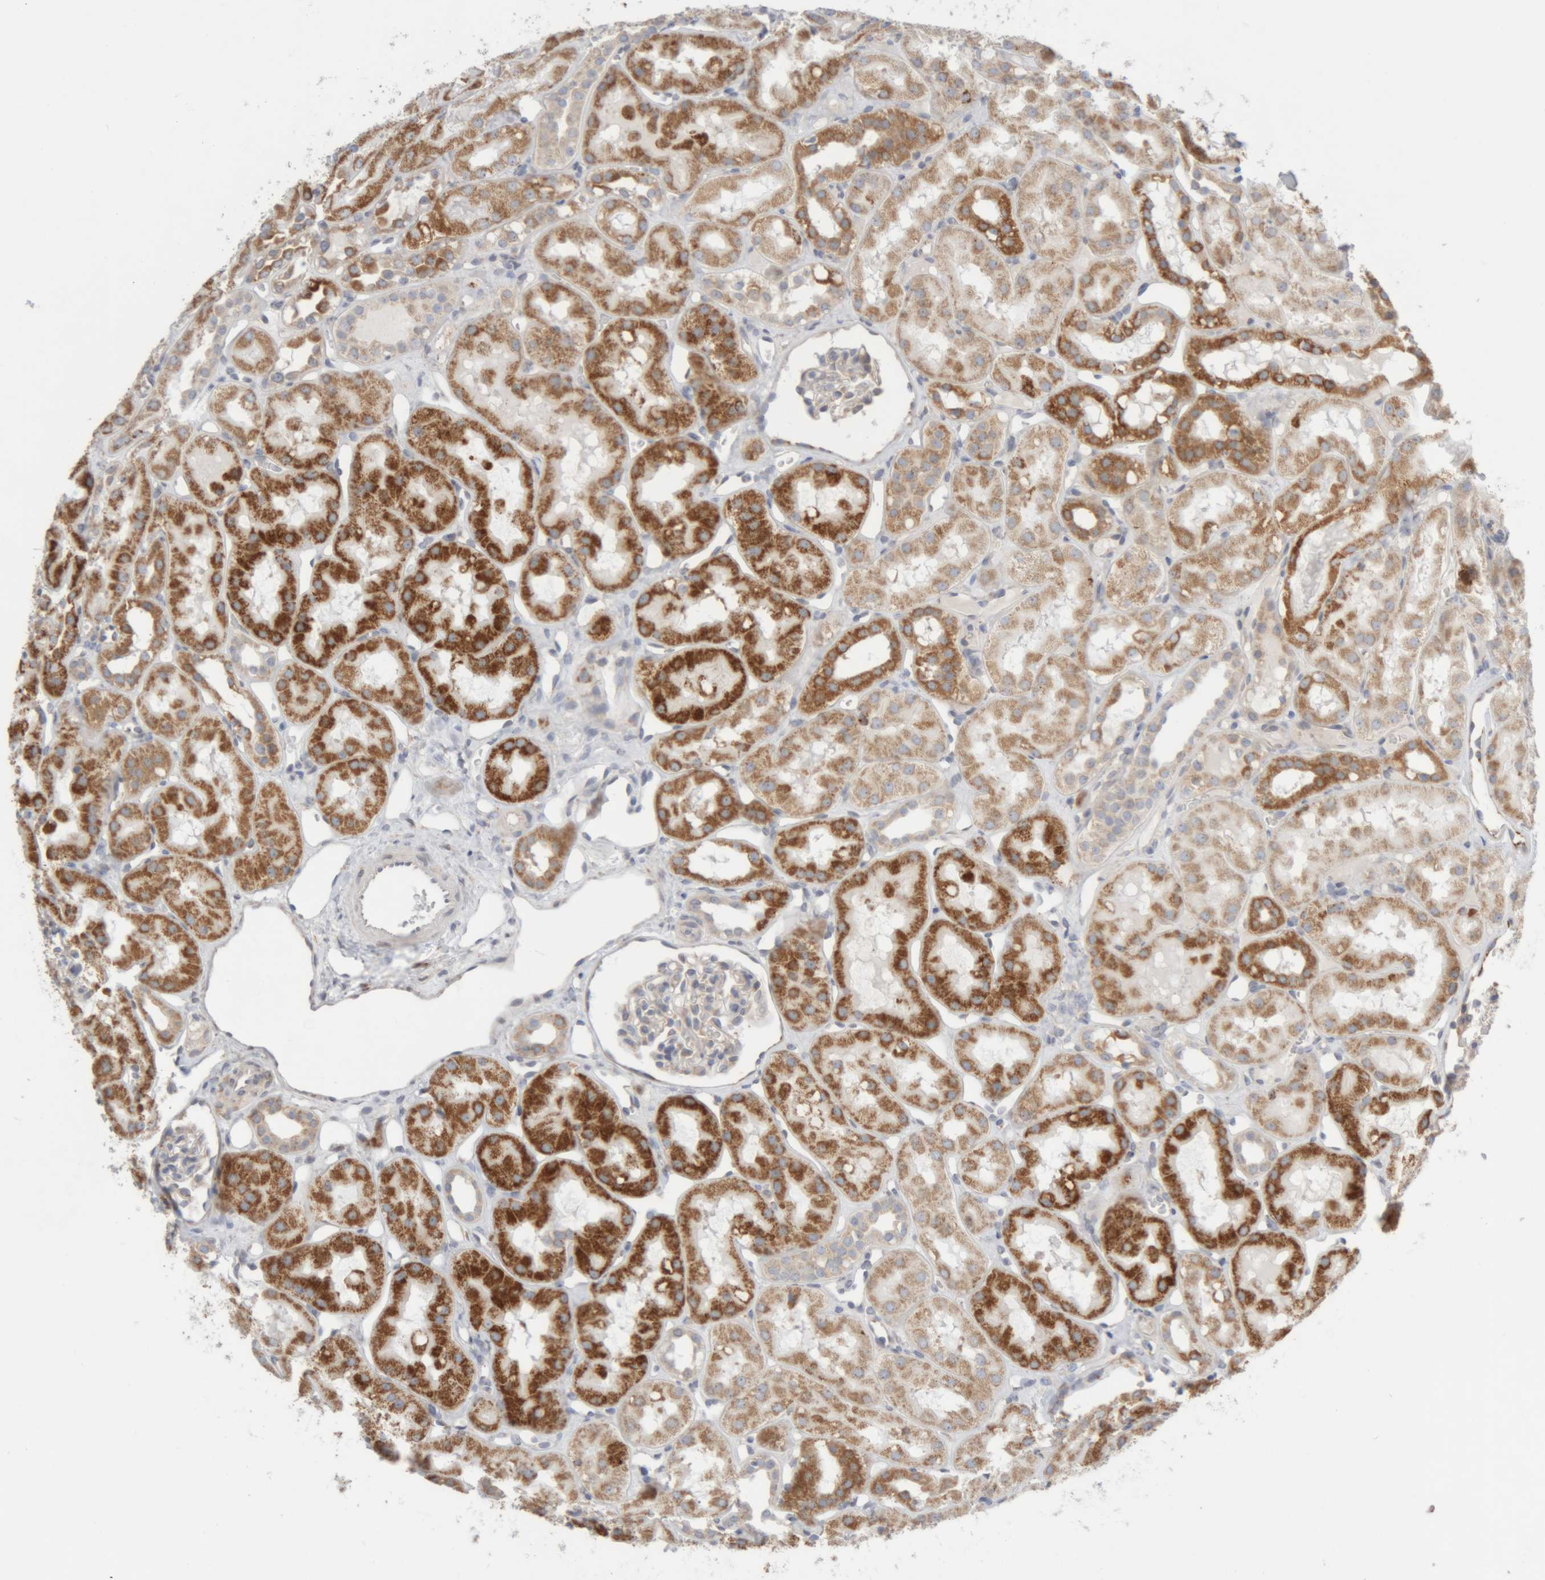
{"staining": {"intensity": "moderate", "quantity": "<25%", "location": "cytoplasmic/membranous"}, "tissue": "kidney", "cell_type": "Cells in glomeruli", "image_type": "normal", "snomed": [{"axis": "morphology", "description": "Normal tissue, NOS"}, {"axis": "topography", "description": "Kidney"}], "caption": "This photomicrograph demonstrates IHC staining of benign human kidney, with low moderate cytoplasmic/membranous staining in about <25% of cells in glomeruli.", "gene": "RPN2", "patient": {"sex": "male", "age": 16}}